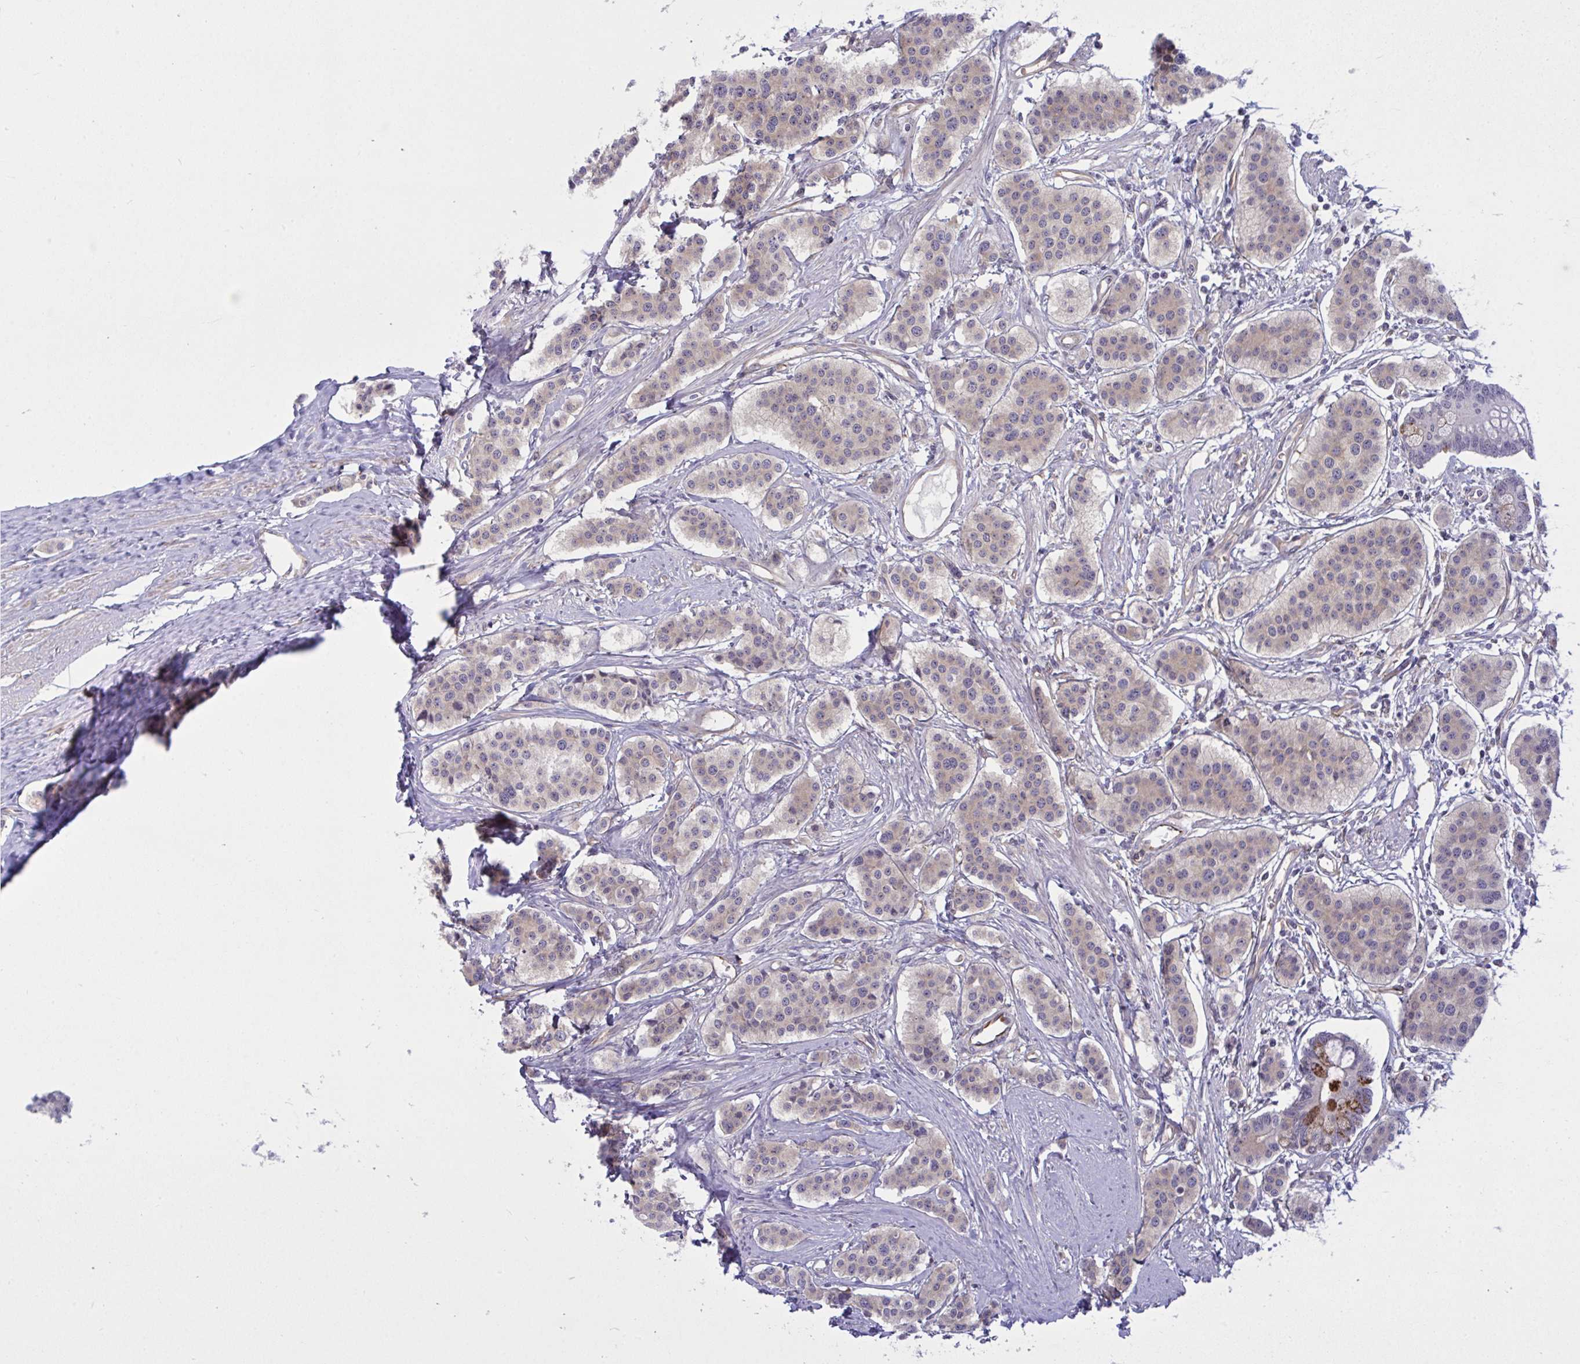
{"staining": {"intensity": "weak", "quantity": ">75%", "location": "cytoplasmic/membranous"}, "tissue": "carcinoid", "cell_type": "Tumor cells", "image_type": "cancer", "snomed": [{"axis": "morphology", "description": "Carcinoid, malignant, NOS"}, {"axis": "topography", "description": "Small intestine"}], "caption": "An IHC photomicrograph of tumor tissue is shown. Protein staining in brown labels weak cytoplasmic/membranous positivity in carcinoid within tumor cells.", "gene": "PRRT4", "patient": {"sex": "male", "age": 60}}